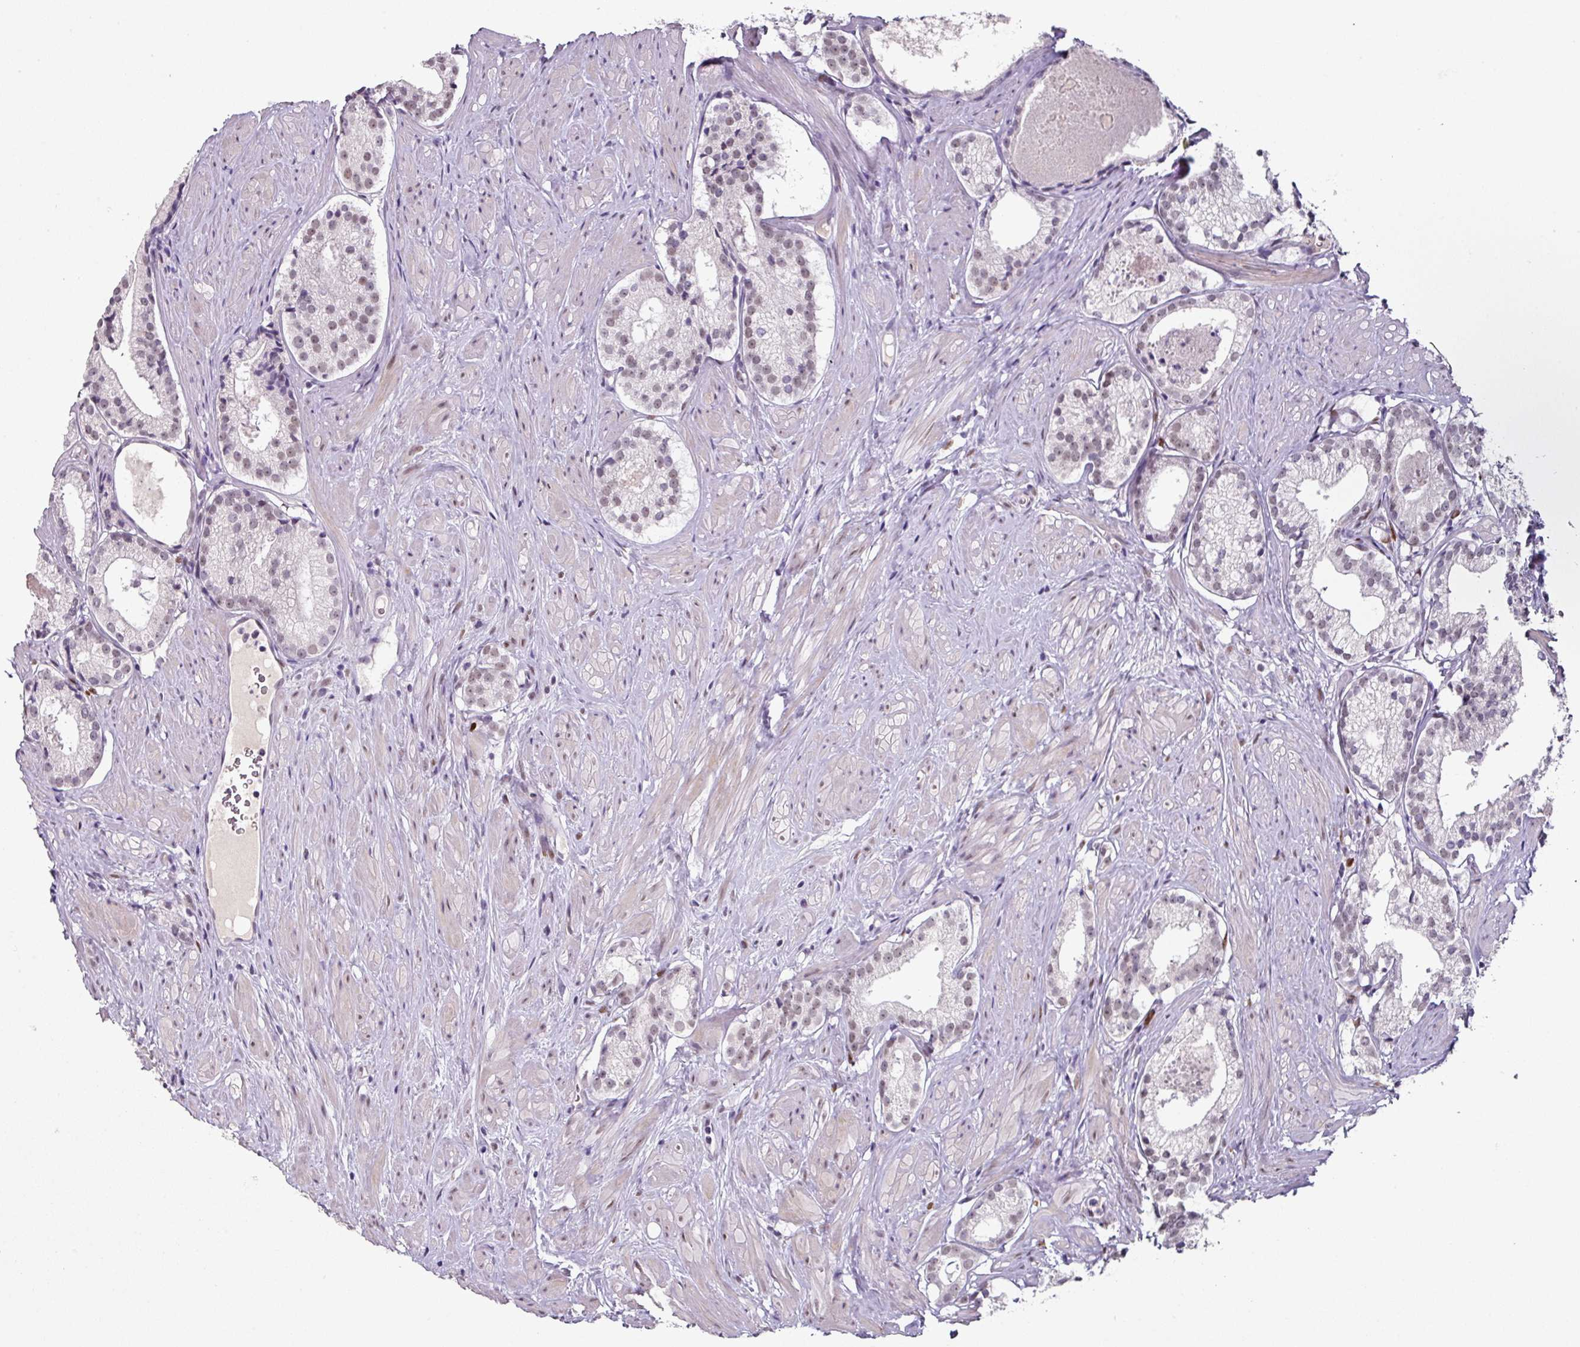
{"staining": {"intensity": "weak", "quantity": ">75%", "location": "nuclear"}, "tissue": "prostate cancer", "cell_type": "Tumor cells", "image_type": "cancer", "snomed": [{"axis": "morphology", "description": "Adenocarcinoma, Low grade"}, {"axis": "topography", "description": "Prostate"}], "caption": "This is an image of immunohistochemistry (IHC) staining of prostate cancer, which shows weak positivity in the nuclear of tumor cells.", "gene": "ELK1", "patient": {"sex": "male", "age": 57}}